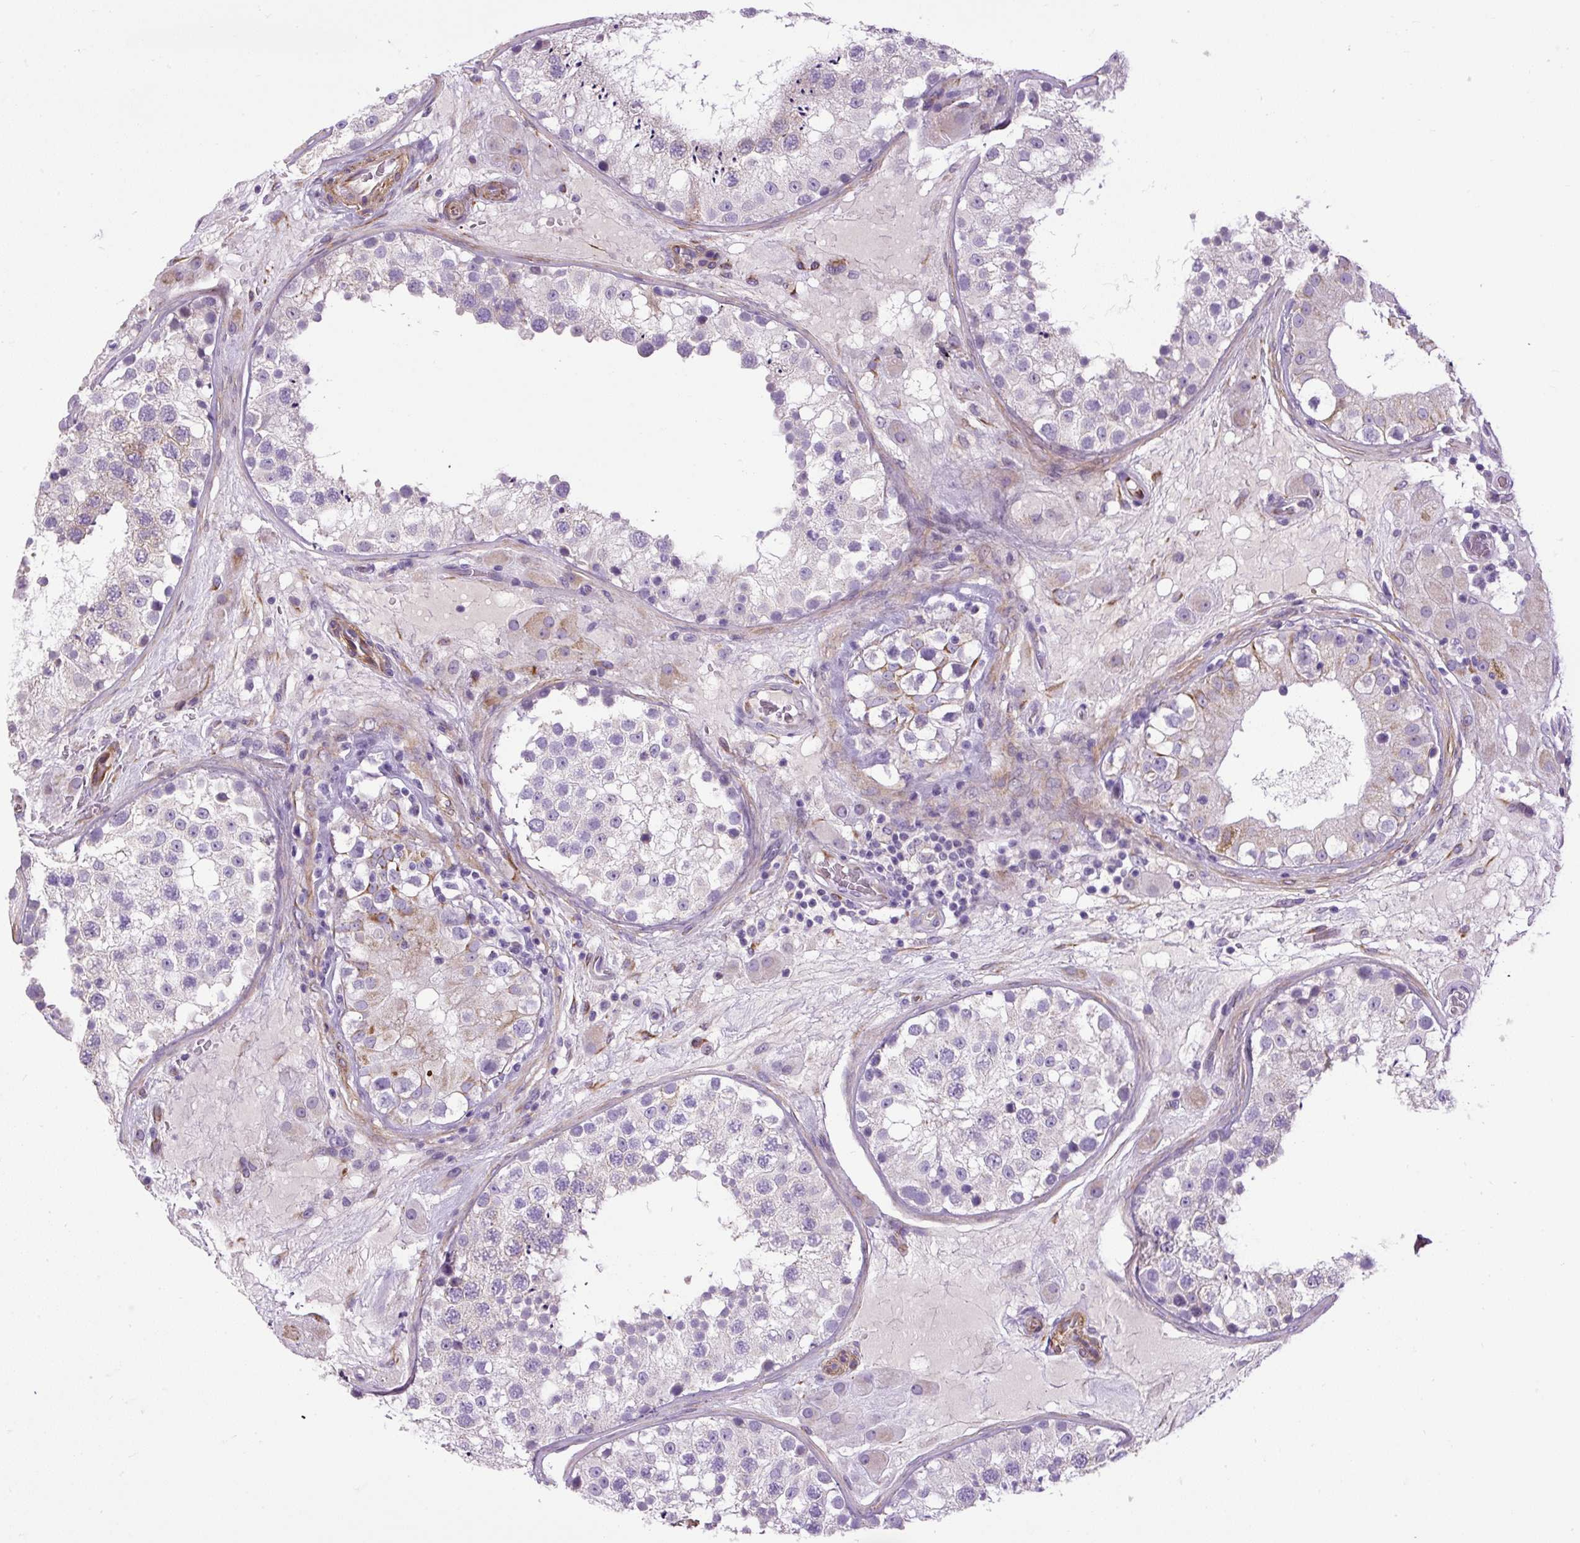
{"staining": {"intensity": "negative", "quantity": "none", "location": "none"}, "tissue": "testis", "cell_type": "Cells in seminiferous ducts", "image_type": "normal", "snomed": [{"axis": "morphology", "description": "Normal tissue, NOS"}, {"axis": "topography", "description": "Testis"}], "caption": "The immunohistochemistry image has no significant expression in cells in seminiferous ducts of testis. (DAB immunohistochemistry (IHC), high magnification).", "gene": "VWA7", "patient": {"sex": "male", "age": 26}}